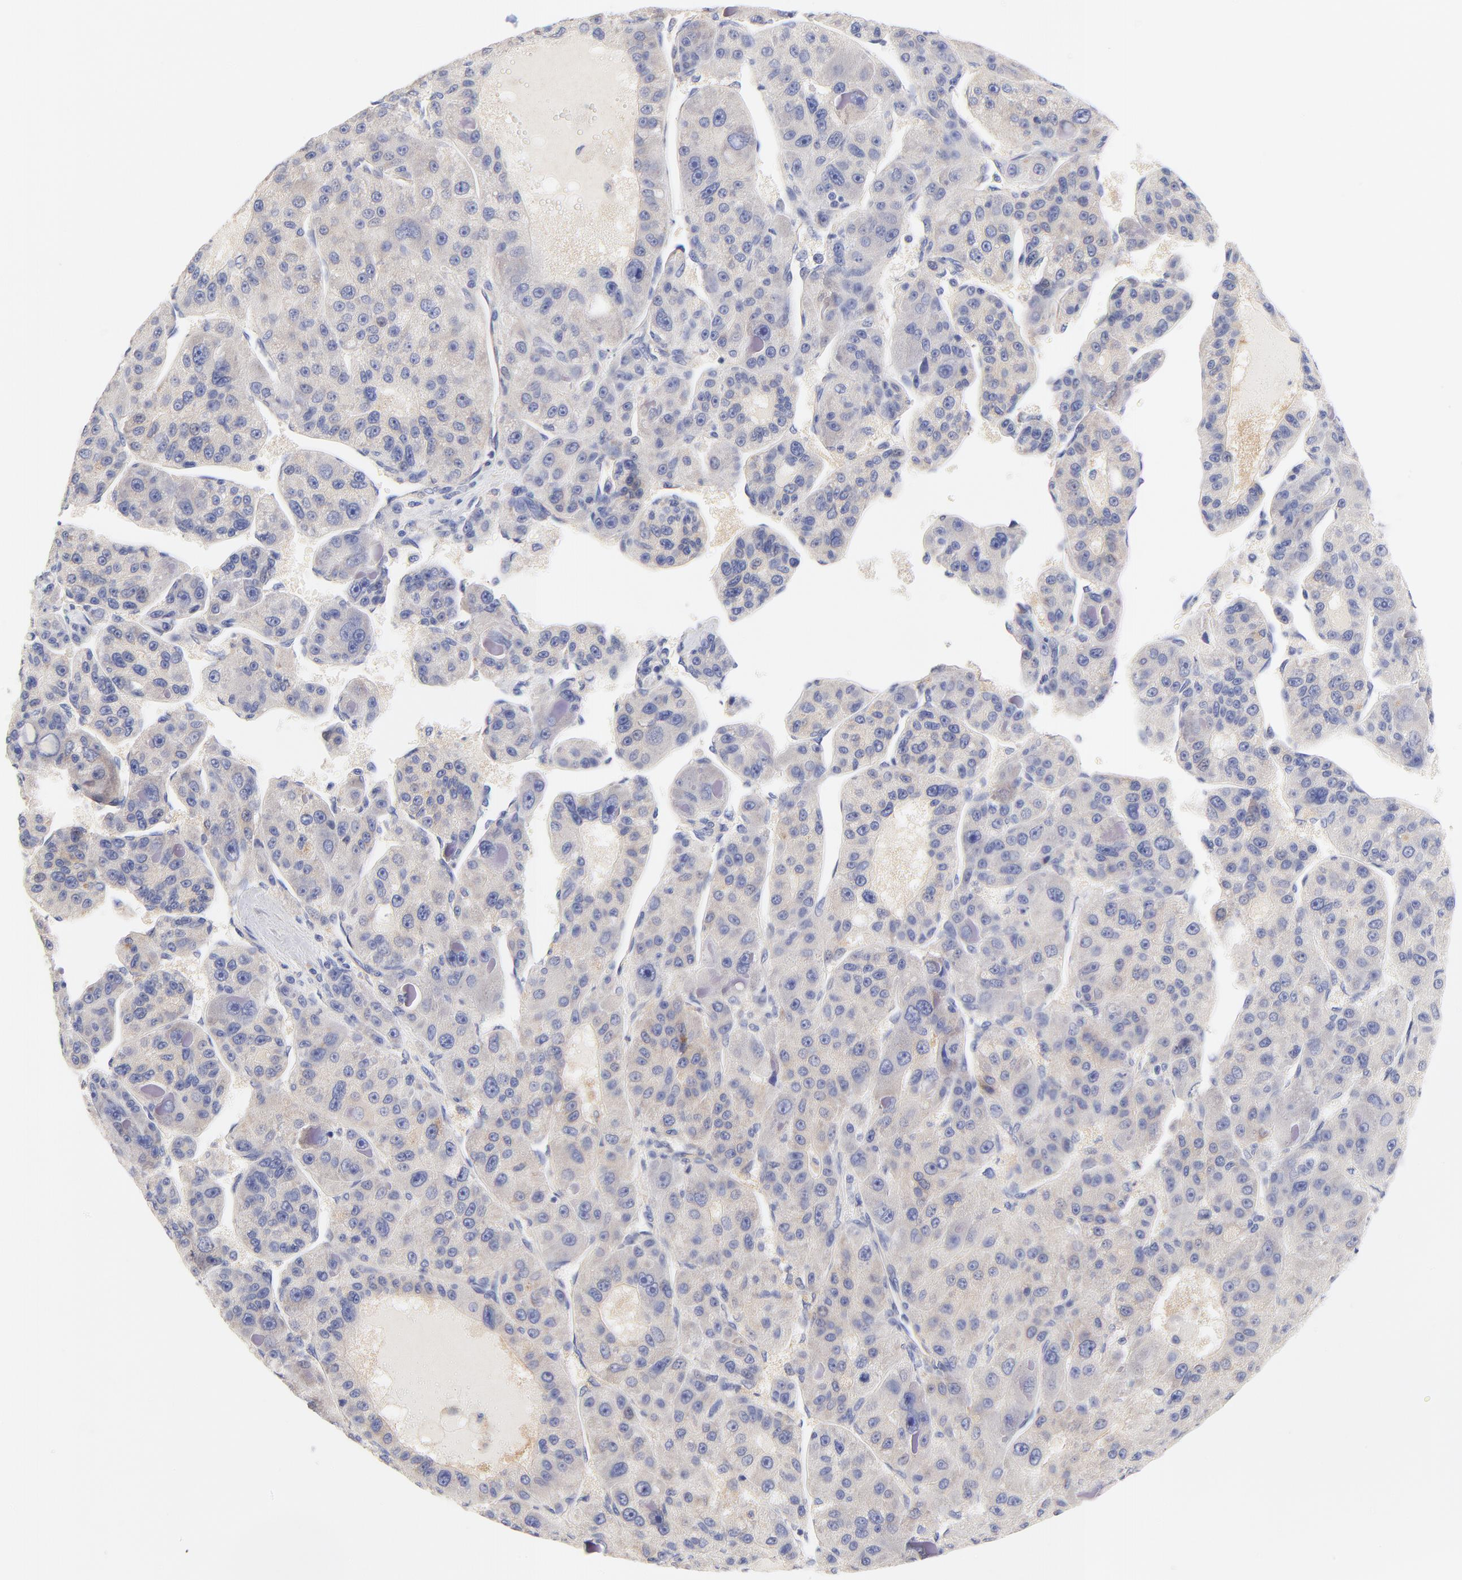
{"staining": {"intensity": "weak", "quantity": "25%-75%", "location": "cytoplasmic/membranous"}, "tissue": "liver cancer", "cell_type": "Tumor cells", "image_type": "cancer", "snomed": [{"axis": "morphology", "description": "Carcinoma, Hepatocellular, NOS"}, {"axis": "topography", "description": "Liver"}], "caption": "A brown stain highlights weak cytoplasmic/membranous positivity of a protein in liver hepatocellular carcinoma tumor cells.", "gene": "HS3ST1", "patient": {"sex": "male", "age": 76}}